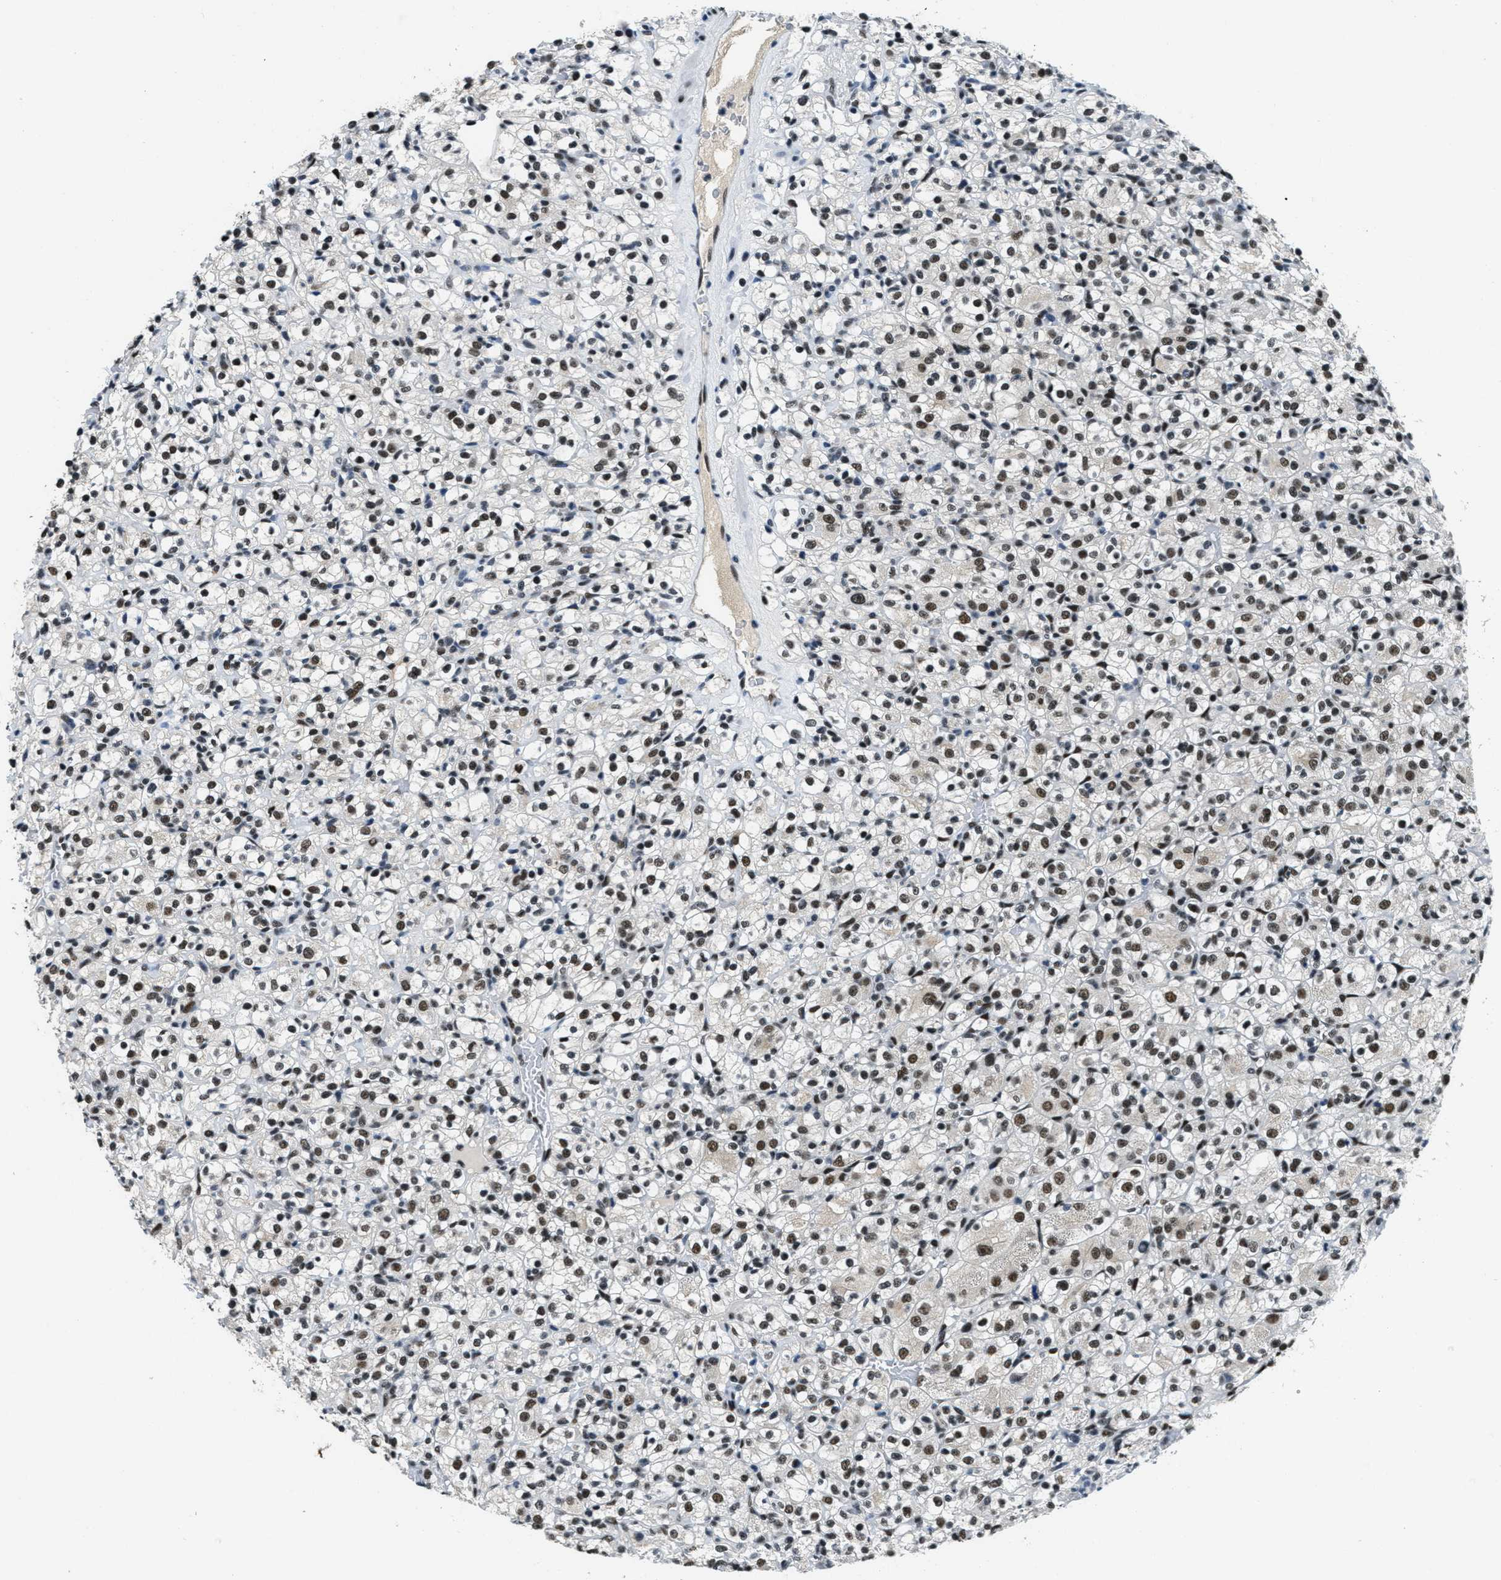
{"staining": {"intensity": "moderate", "quantity": ">75%", "location": "nuclear"}, "tissue": "renal cancer", "cell_type": "Tumor cells", "image_type": "cancer", "snomed": [{"axis": "morphology", "description": "Normal tissue, NOS"}, {"axis": "morphology", "description": "Adenocarcinoma, NOS"}, {"axis": "topography", "description": "Kidney"}], "caption": "Immunohistochemistry of human renal cancer exhibits medium levels of moderate nuclear positivity in approximately >75% of tumor cells. (Brightfield microscopy of DAB IHC at high magnification).", "gene": "SSB", "patient": {"sex": "female", "age": 72}}